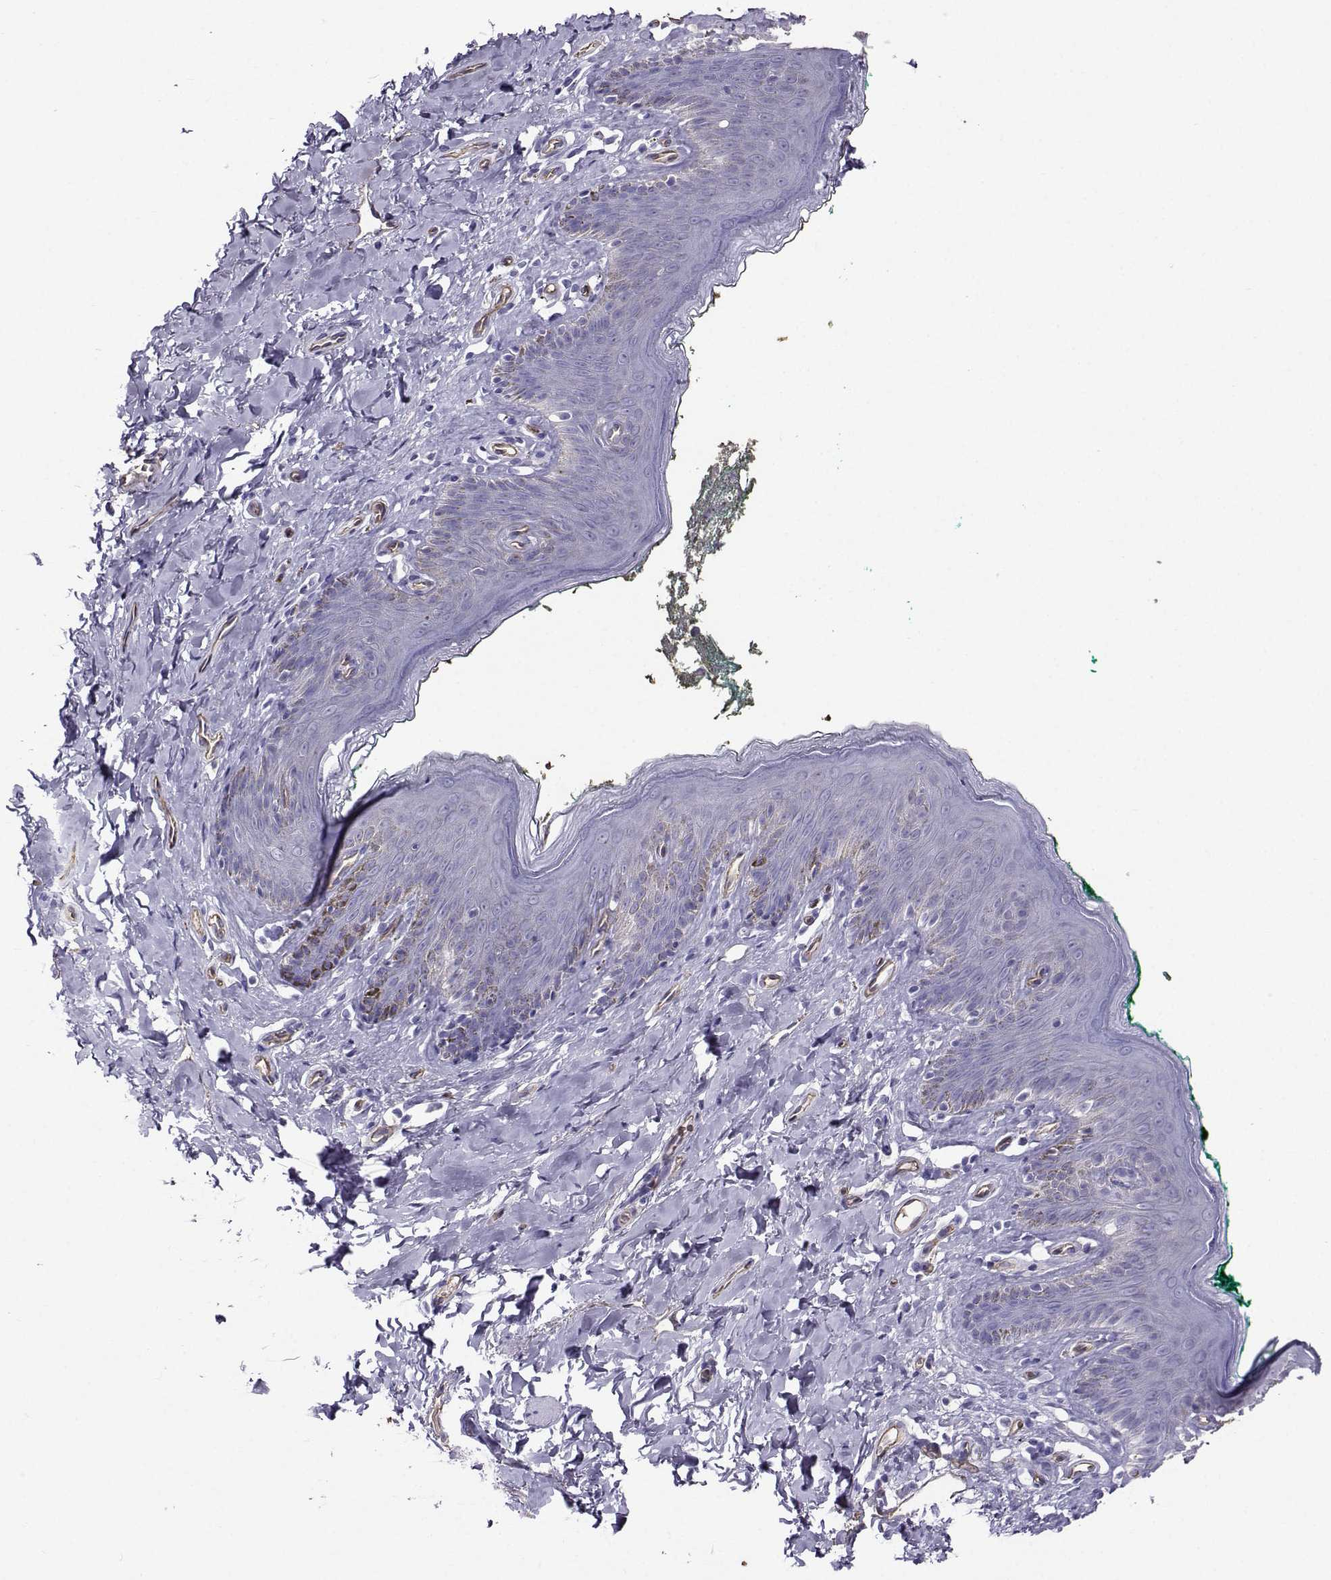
{"staining": {"intensity": "negative", "quantity": "none", "location": "none"}, "tissue": "skin", "cell_type": "Epidermal cells", "image_type": "normal", "snomed": [{"axis": "morphology", "description": "Normal tissue, NOS"}, {"axis": "topography", "description": "Vulva"}], "caption": "DAB immunohistochemical staining of benign human skin demonstrates no significant positivity in epidermal cells. (Immunohistochemistry, brightfield microscopy, high magnification).", "gene": "CLUL1", "patient": {"sex": "female", "age": 66}}